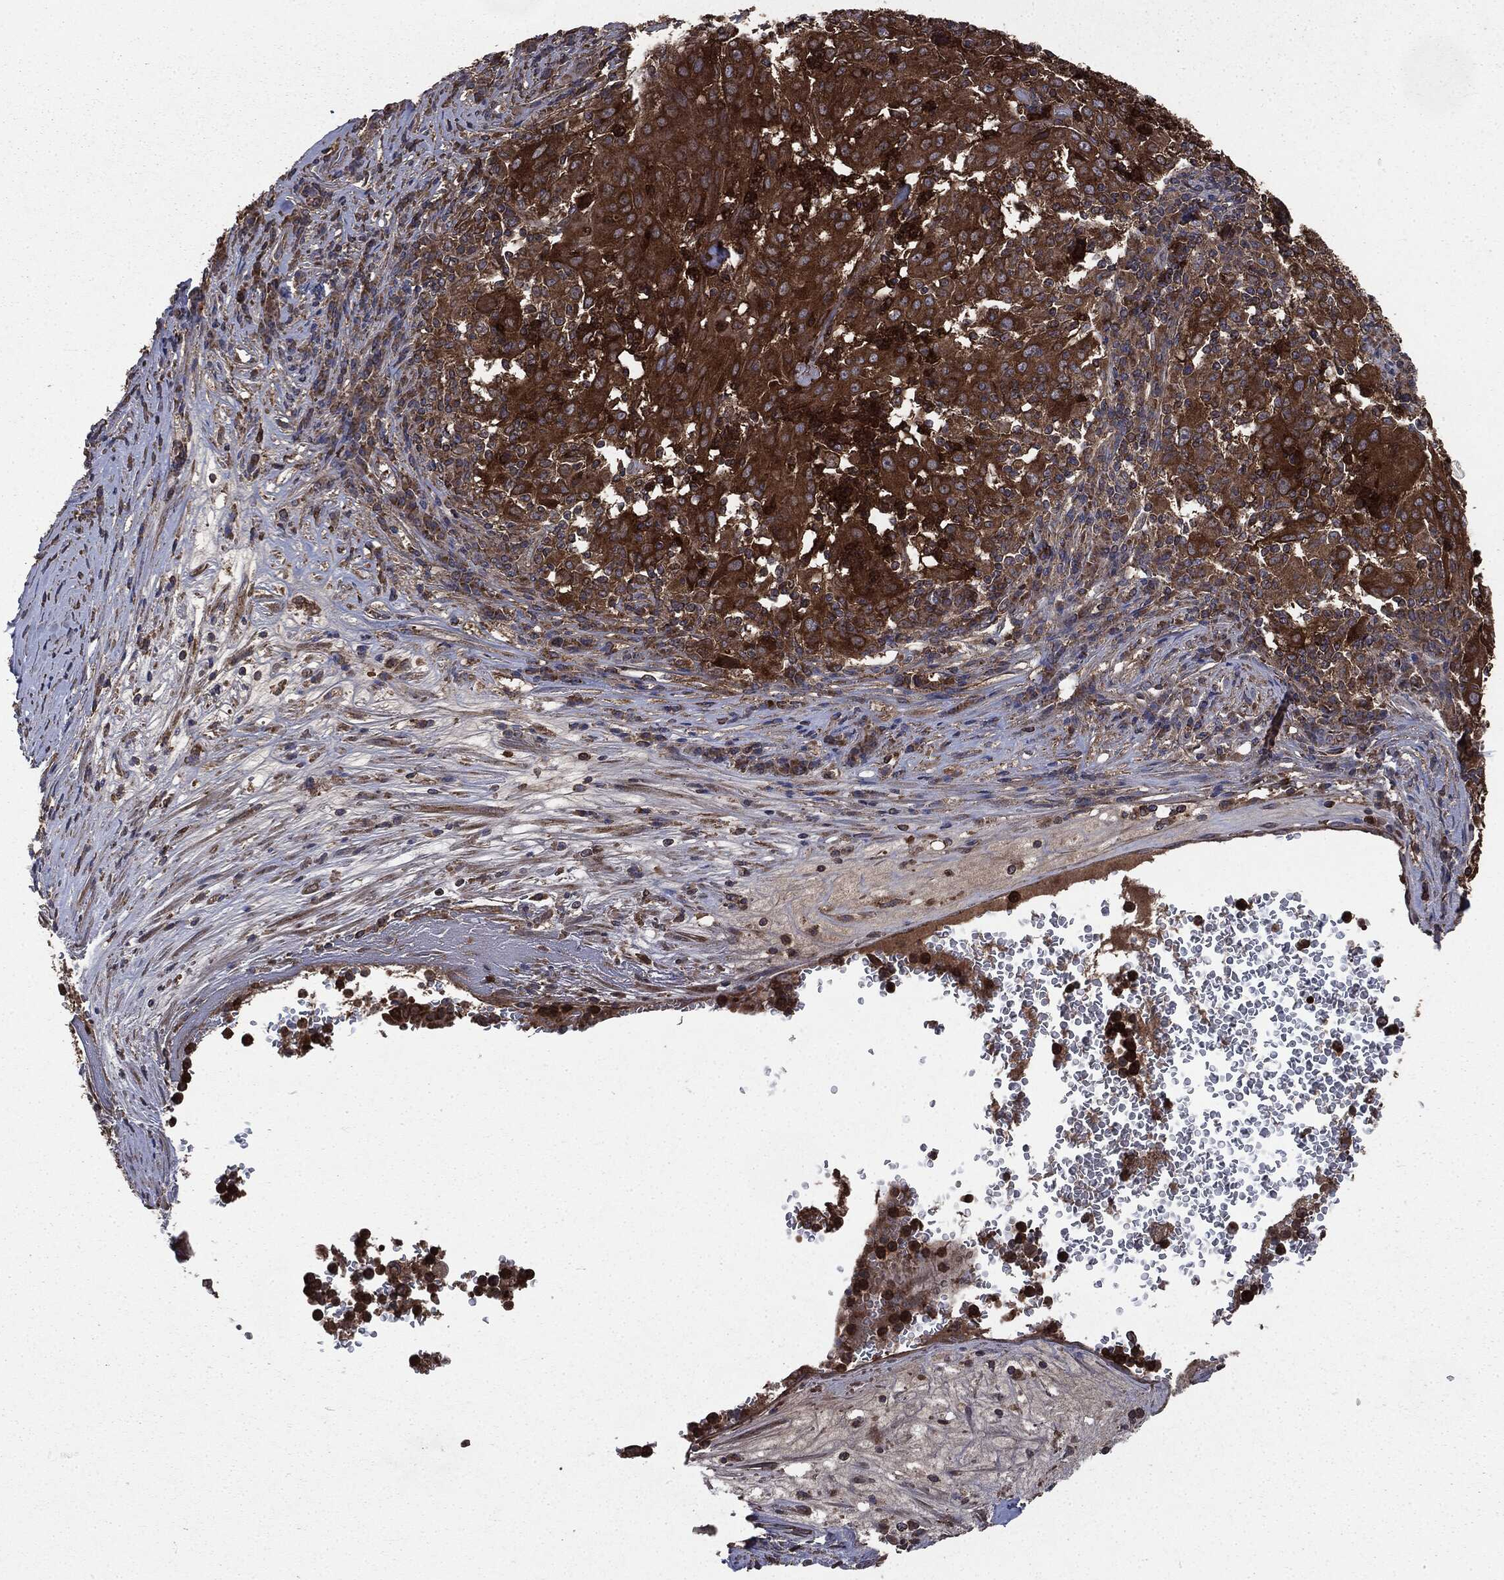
{"staining": {"intensity": "strong", "quantity": ">75%", "location": "cytoplasmic/membranous"}, "tissue": "pancreatic cancer", "cell_type": "Tumor cells", "image_type": "cancer", "snomed": [{"axis": "morphology", "description": "Adenocarcinoma, NOS"}, {"axis": "topography", "description": "Pancreas"}], "caption": "Protein staining reveals strong cytoplasmic/membranous staining in about >75% of tumor cells in pancreatic cancer. (Brightfield microscopy of DAB IHC at high magnification).", "gene": "MAPK6", "patient": {"sex": "male", "age": 63}}